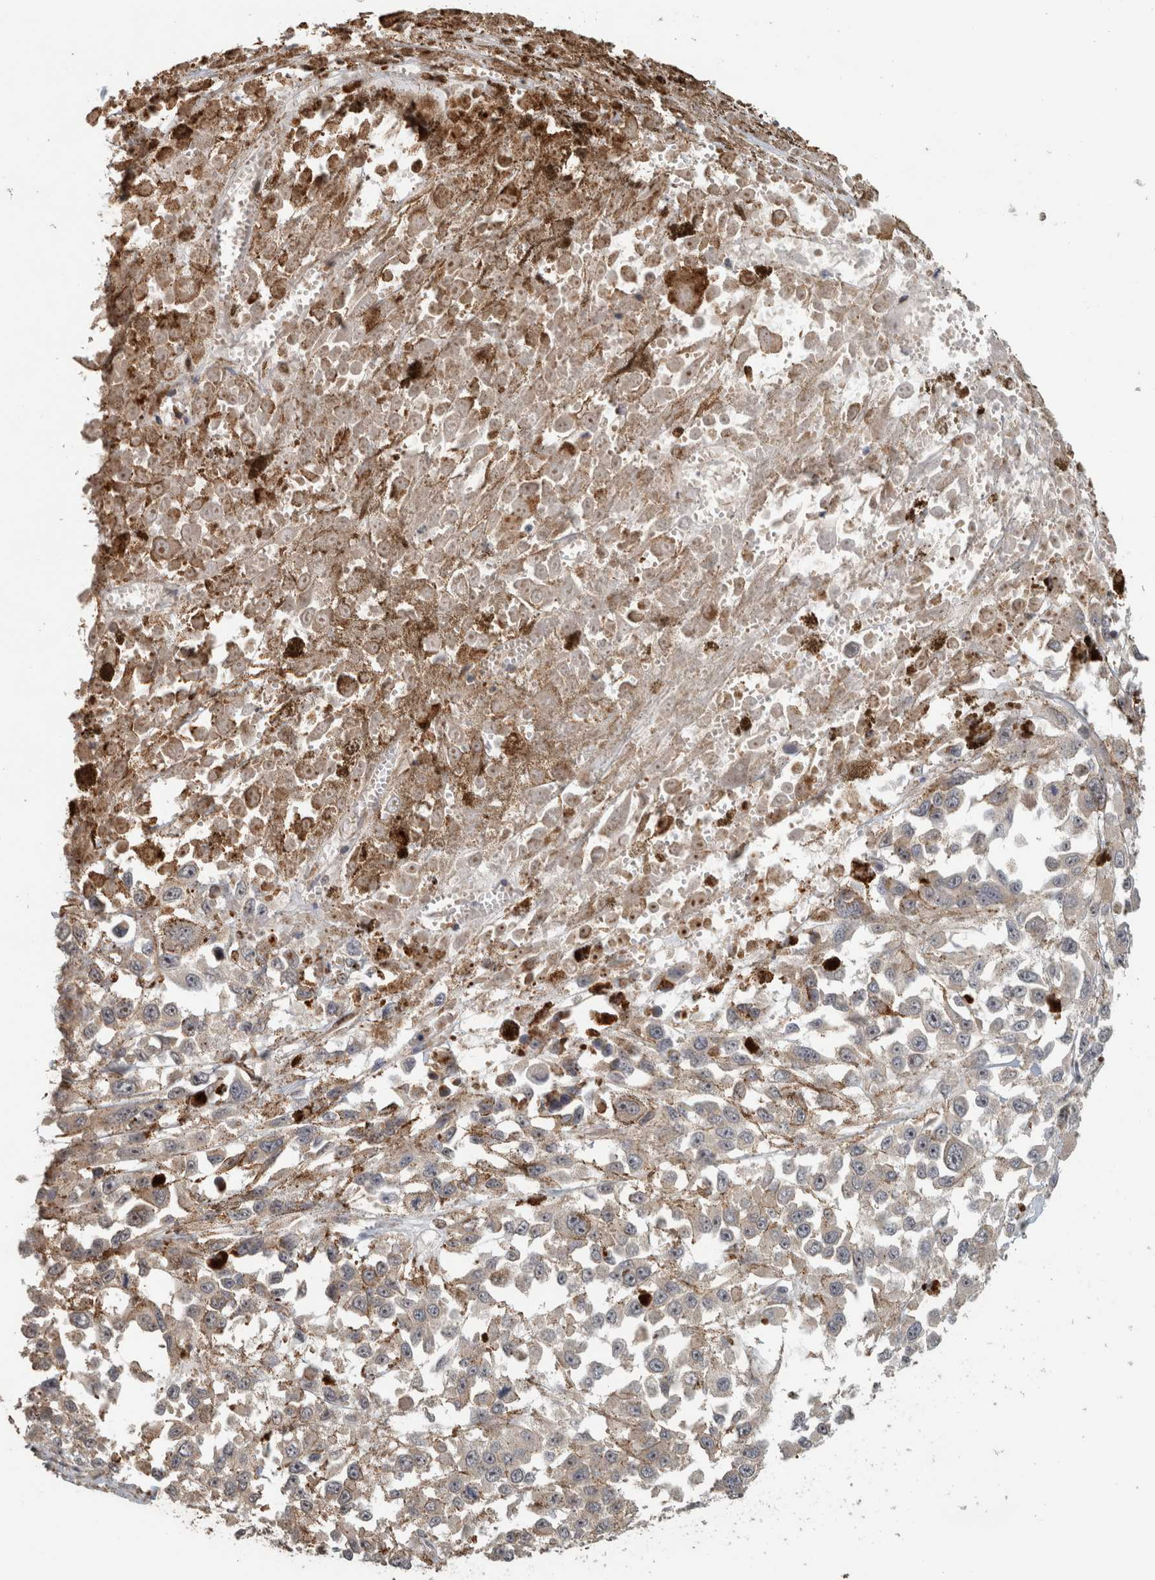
{"staining": {"intensity": "negative", "quantity": "none", "location": "none"}, "tissue": "melanoma", "cell_type": "Tumor cells", "image_type": "cancer", "snomed": [{"axis": "morphology", "description": "Malignant melanoma, Metastatic site"}, {"axis": "topography", "description": "Lymph node"}], "caption": "High power microscopy photomicrograph of an IHC photomicrograph of malignant melanoma (metastatic site), revealing no significant expression in tumor cells.", "gene": "SIPA1L2", "patient": {"sex": "male", "age": 59}}